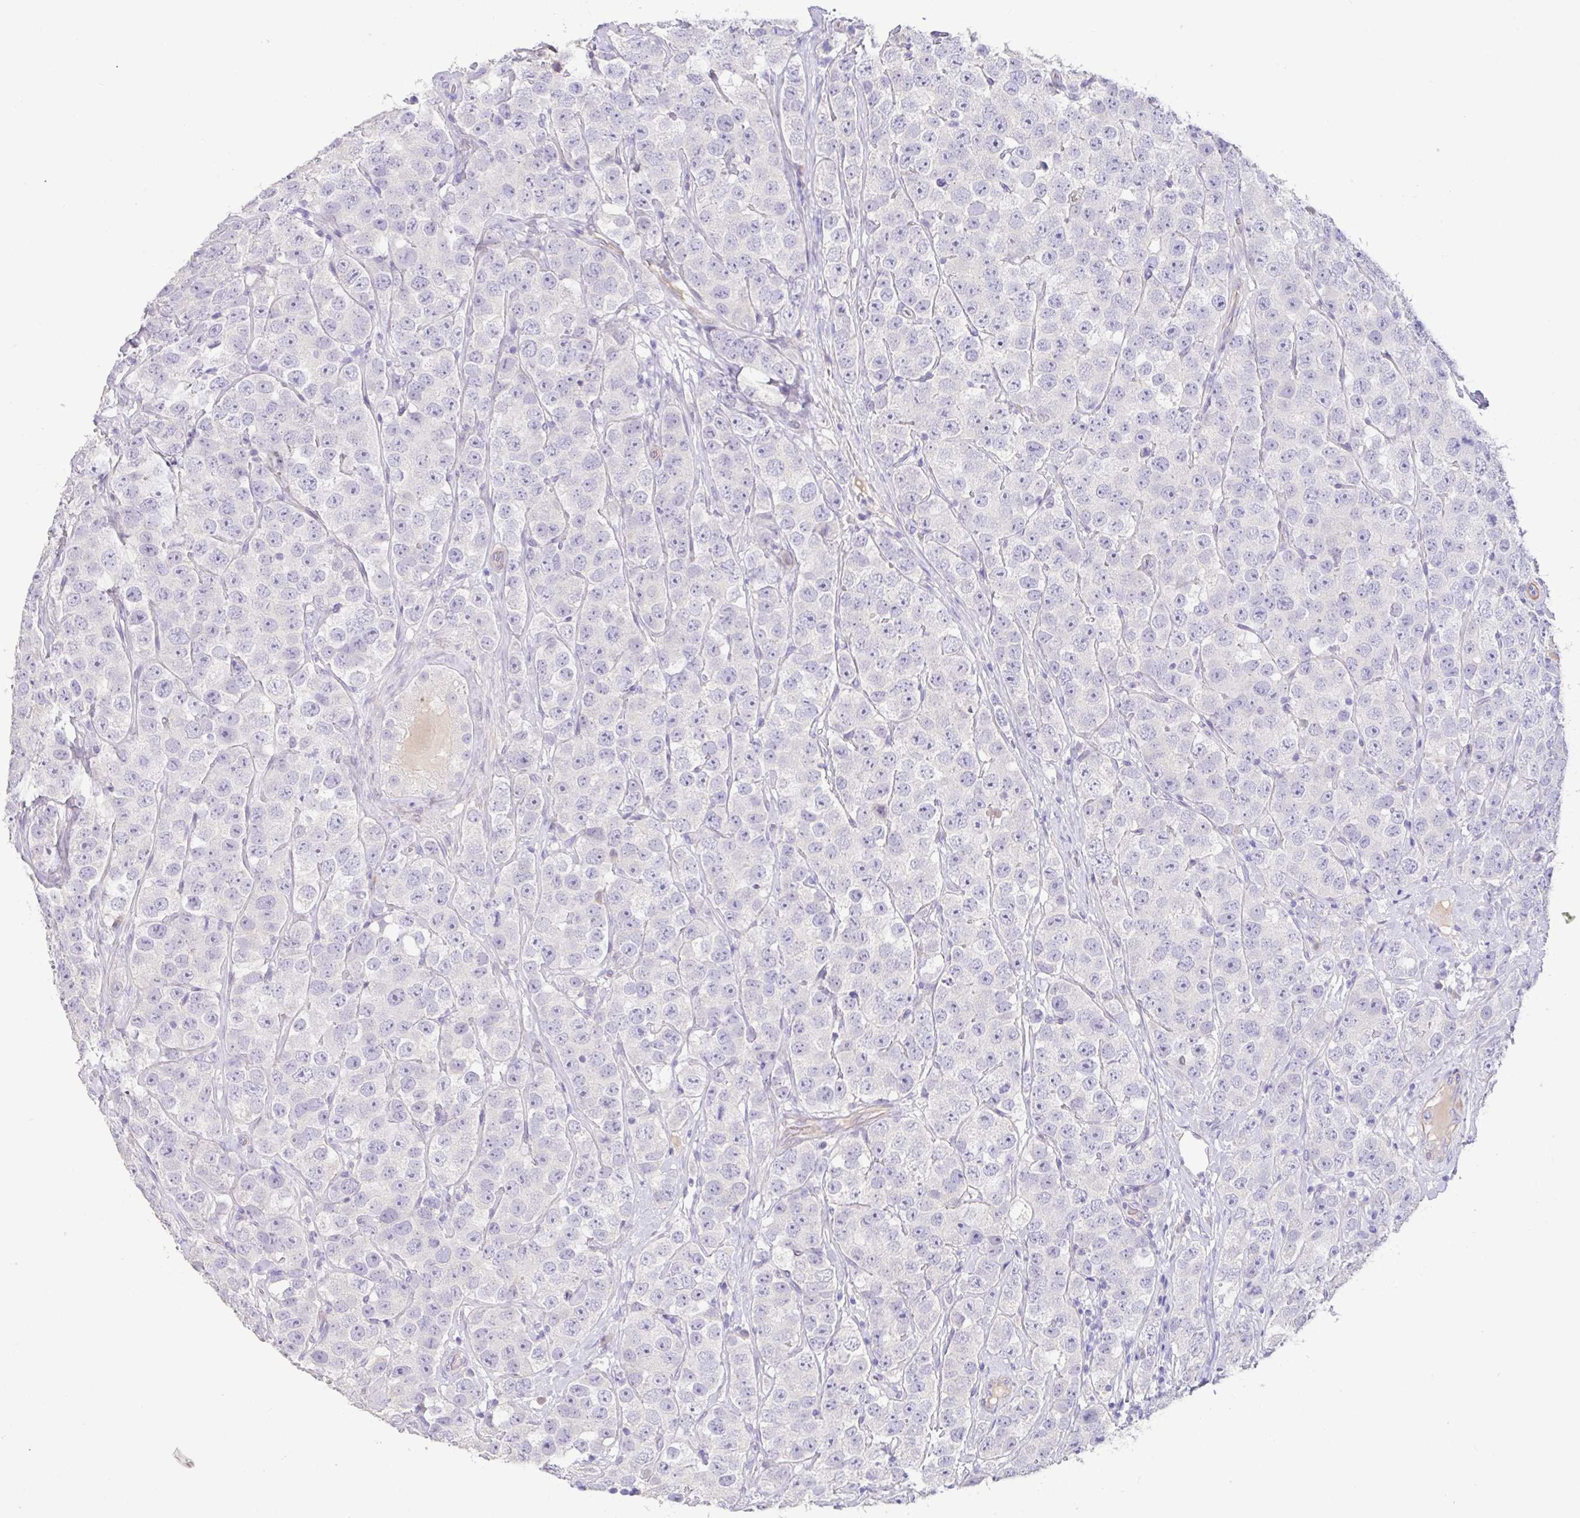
{"staining": {"intensity": "negative", "quantity": "none", "location": "none"}, "tissue": "testis cancer", "cell_type": "Tumor cells", "image_type": "cancer", "snomed": [{"axis": "morphology", "description": "Seminoma, NOS"}, {"axis": "topography", "description": "Testis"}], "caption": "Tumor cells are negative for brown protein staining in testis seminoma.", "gene": "PYGM", "patient": {"sex": "male", "age": 28}}